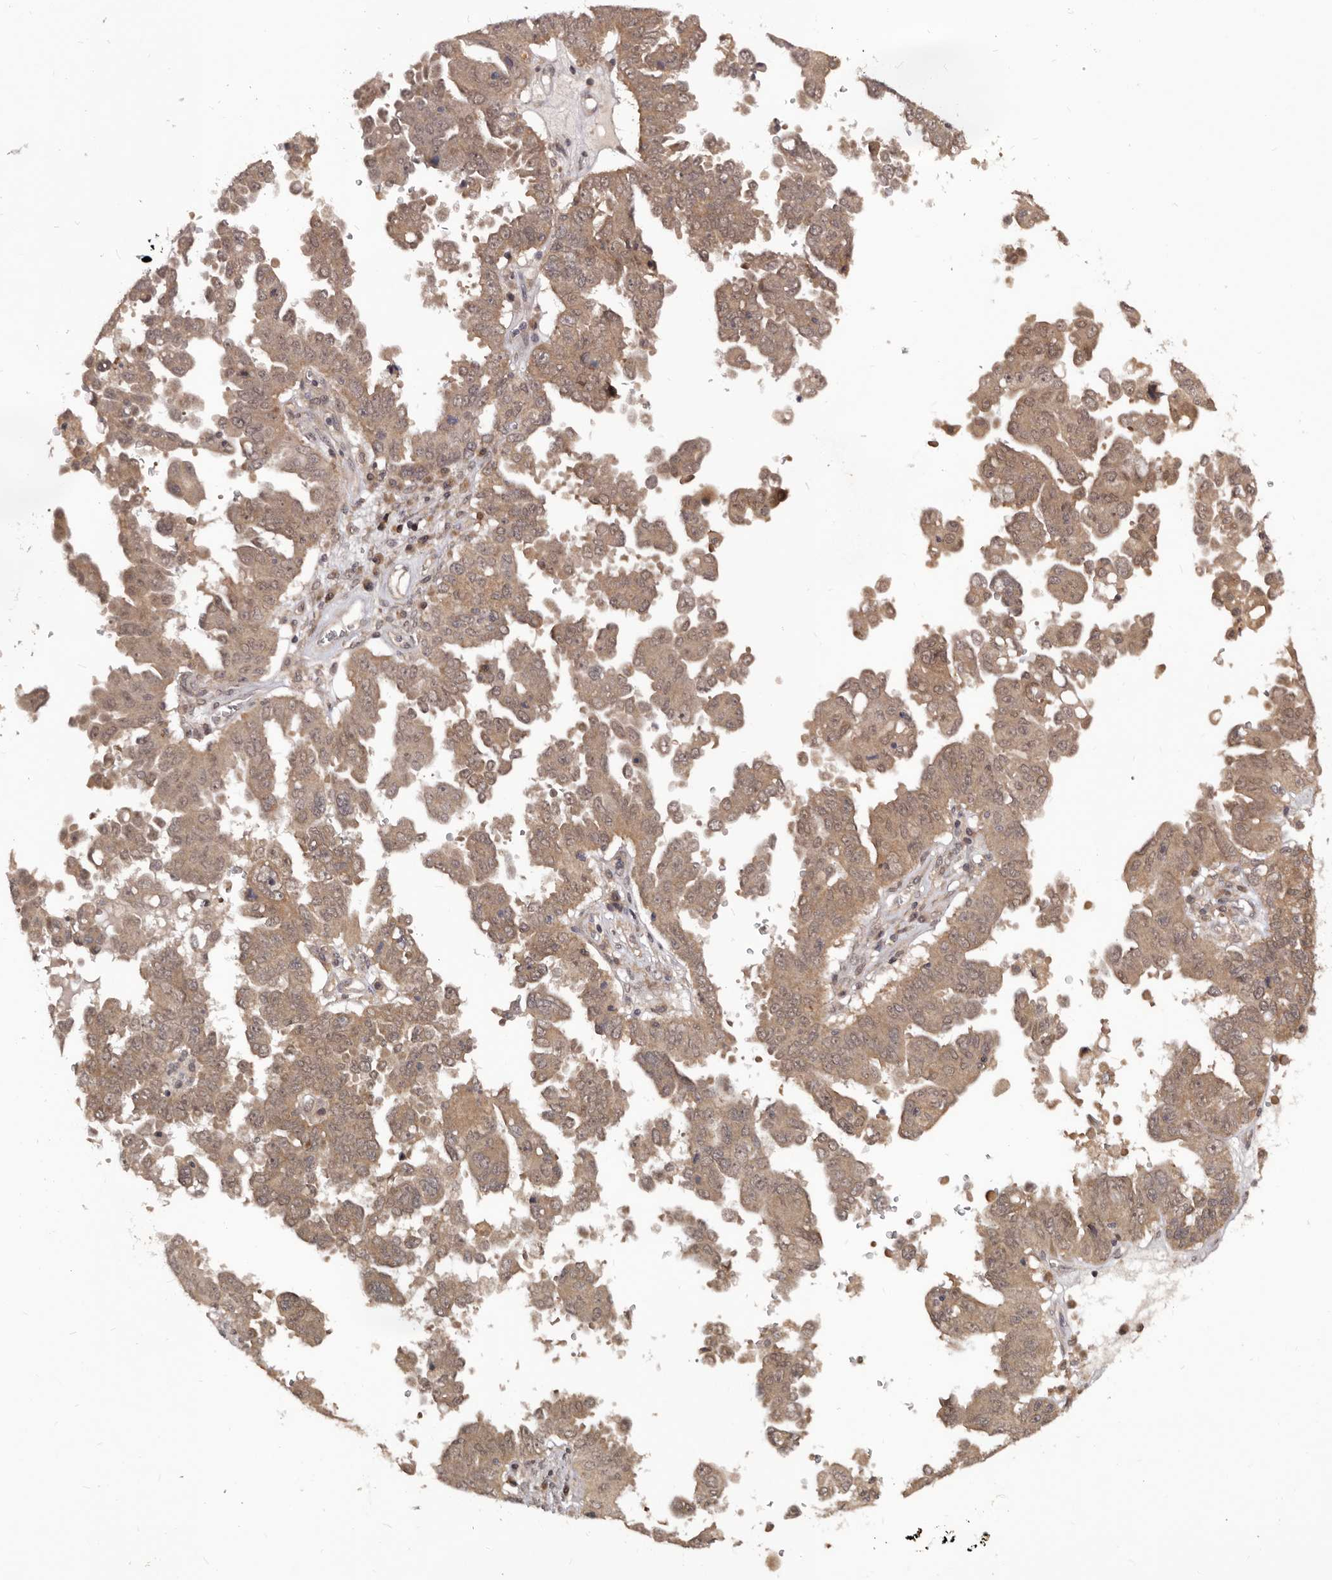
{"staining": {"intensity": "weak", "quantity": "25%-75%", "location": "cytoplasmic/membranous"}, "tissue": "ovarian cancer", "cell_type": "Tumor cells", "image_type": "cancer", "snomed": [{"axis": "morphology", "description": "Carcinoma, endometroid"}, {"axis": "topography", "description": "Ovary"}], "caption": "A brown stain highlights weak cytoplasmic/membranous expression of a protein in ovarian endometroid carcinoma tumor cells.", "gene": "MDP1", "patient": {"sex": "female", "age": 62}}